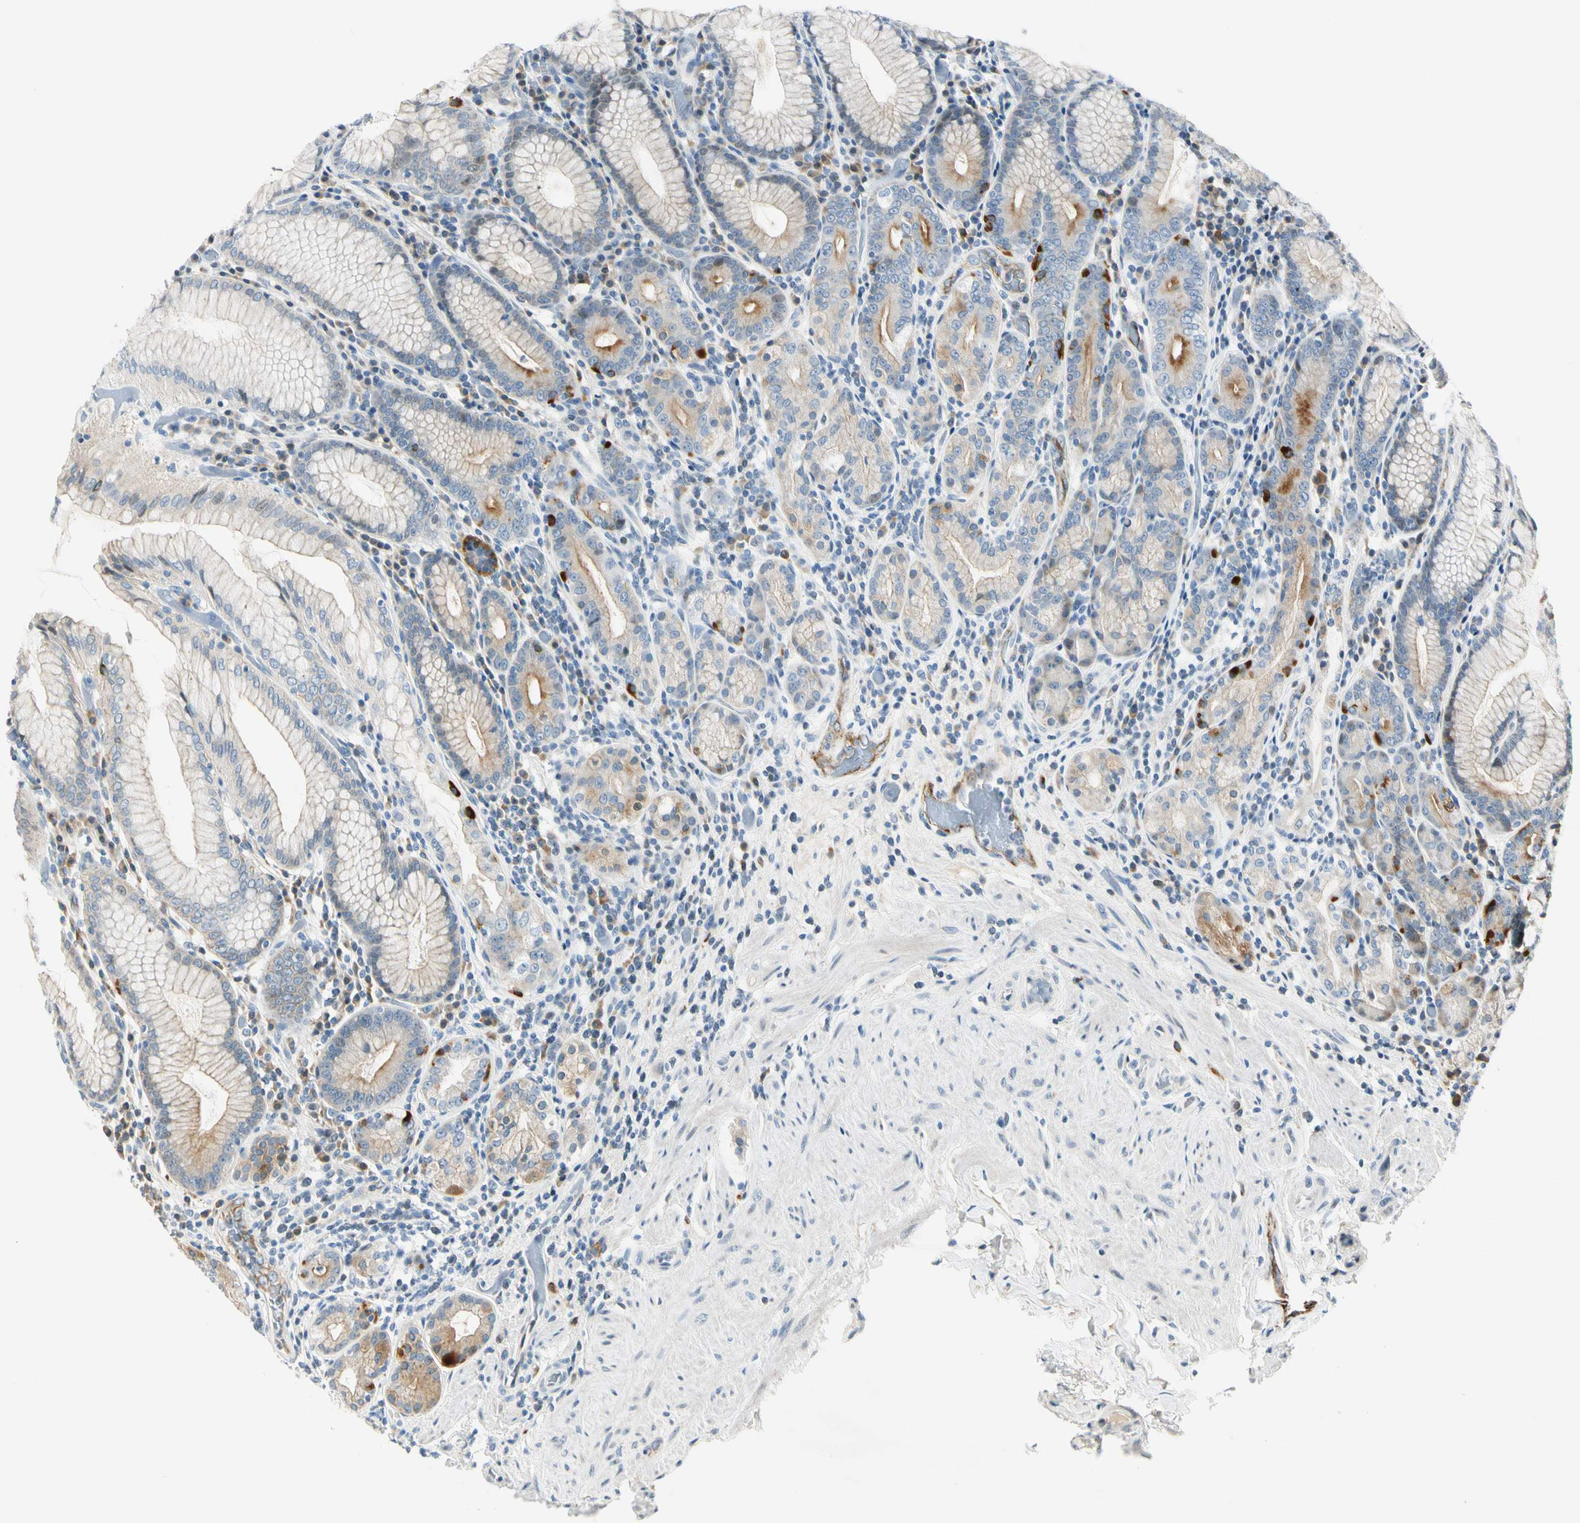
{"staining": {"intensity": "strong", "quantity": "<25%", "location": "cytoplasmic/membranous,nuclear"}, "tissue": "stomach", "cell_type": "Glandular cells", "image_type": "normal", "snomed": [{"axis": "morphology", "description": "Normal tissue, NOS"}, {"axis": "topography", "description": "Stomach, lower"}], "caption": "Benign stomach displays strong cytoplasmic/membranous,nuclear staining in approximately <25% of glandular cells Using DAB (brown) and hematoxylin (blue) stains, captured at high magnification using brightfield microscopy..", "gene": "NPDC1", "patient": {"sex": "female", "age": 76}}